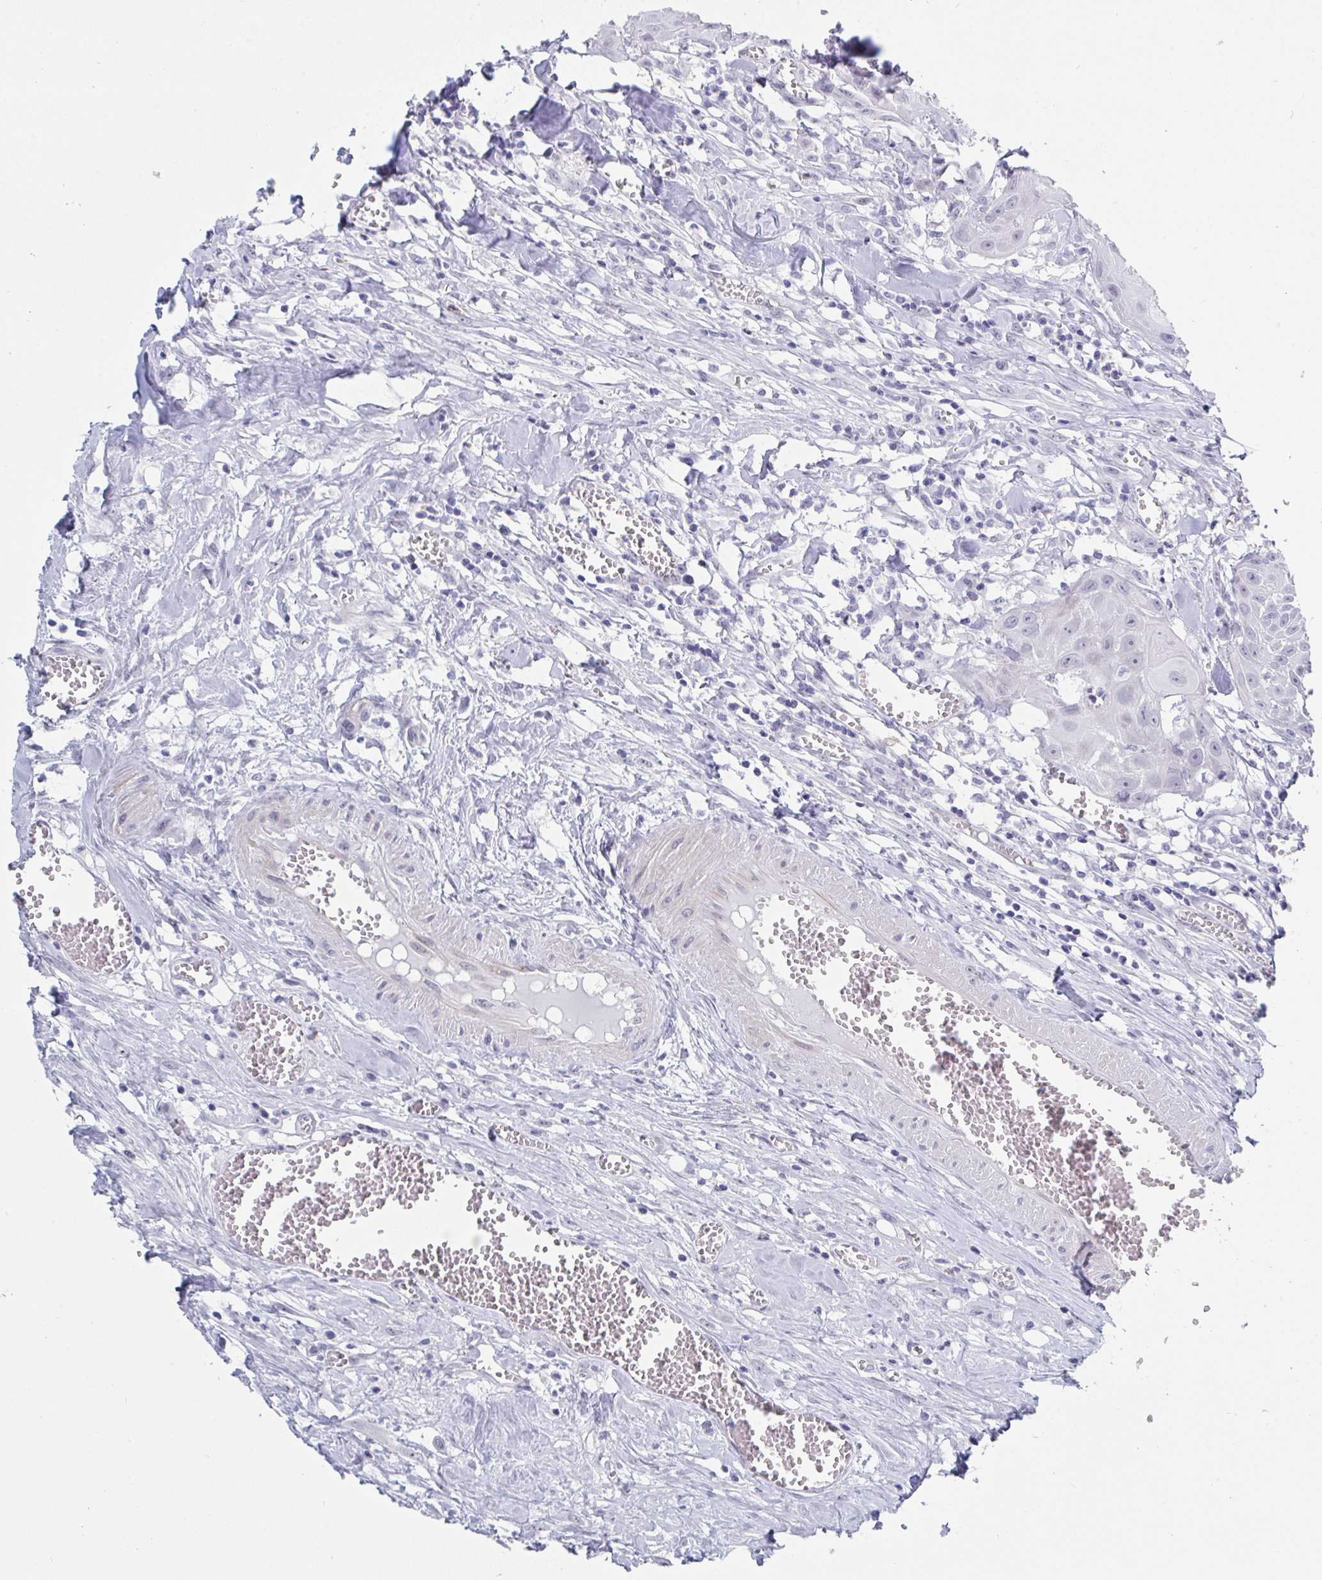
{"staining": {"intensity": "negative", "quantity": "none", "location": "none"}, "tissue": "head and neck cancer", "cell_type": "Tumor cells", "image_type": "cancer", "snomed": [{"axis": "morphology", "description": "Squamous cell carcinoma, NOS"}, {"axis": "topography", "description": "Lymph node"}, {"axis": "topography", "description": "Salivary gland"}, {"axis": "topography", "description": "Head-Neck"}], "caption": "Tumor cells show no significant protein positivity in squamous cell carcinoma (head and neck). (Immunohistochemistry, brightfield microscopy, high magnification).", "gene": "MFSD4A", "patient": {"sex": "female", "age": 74}}